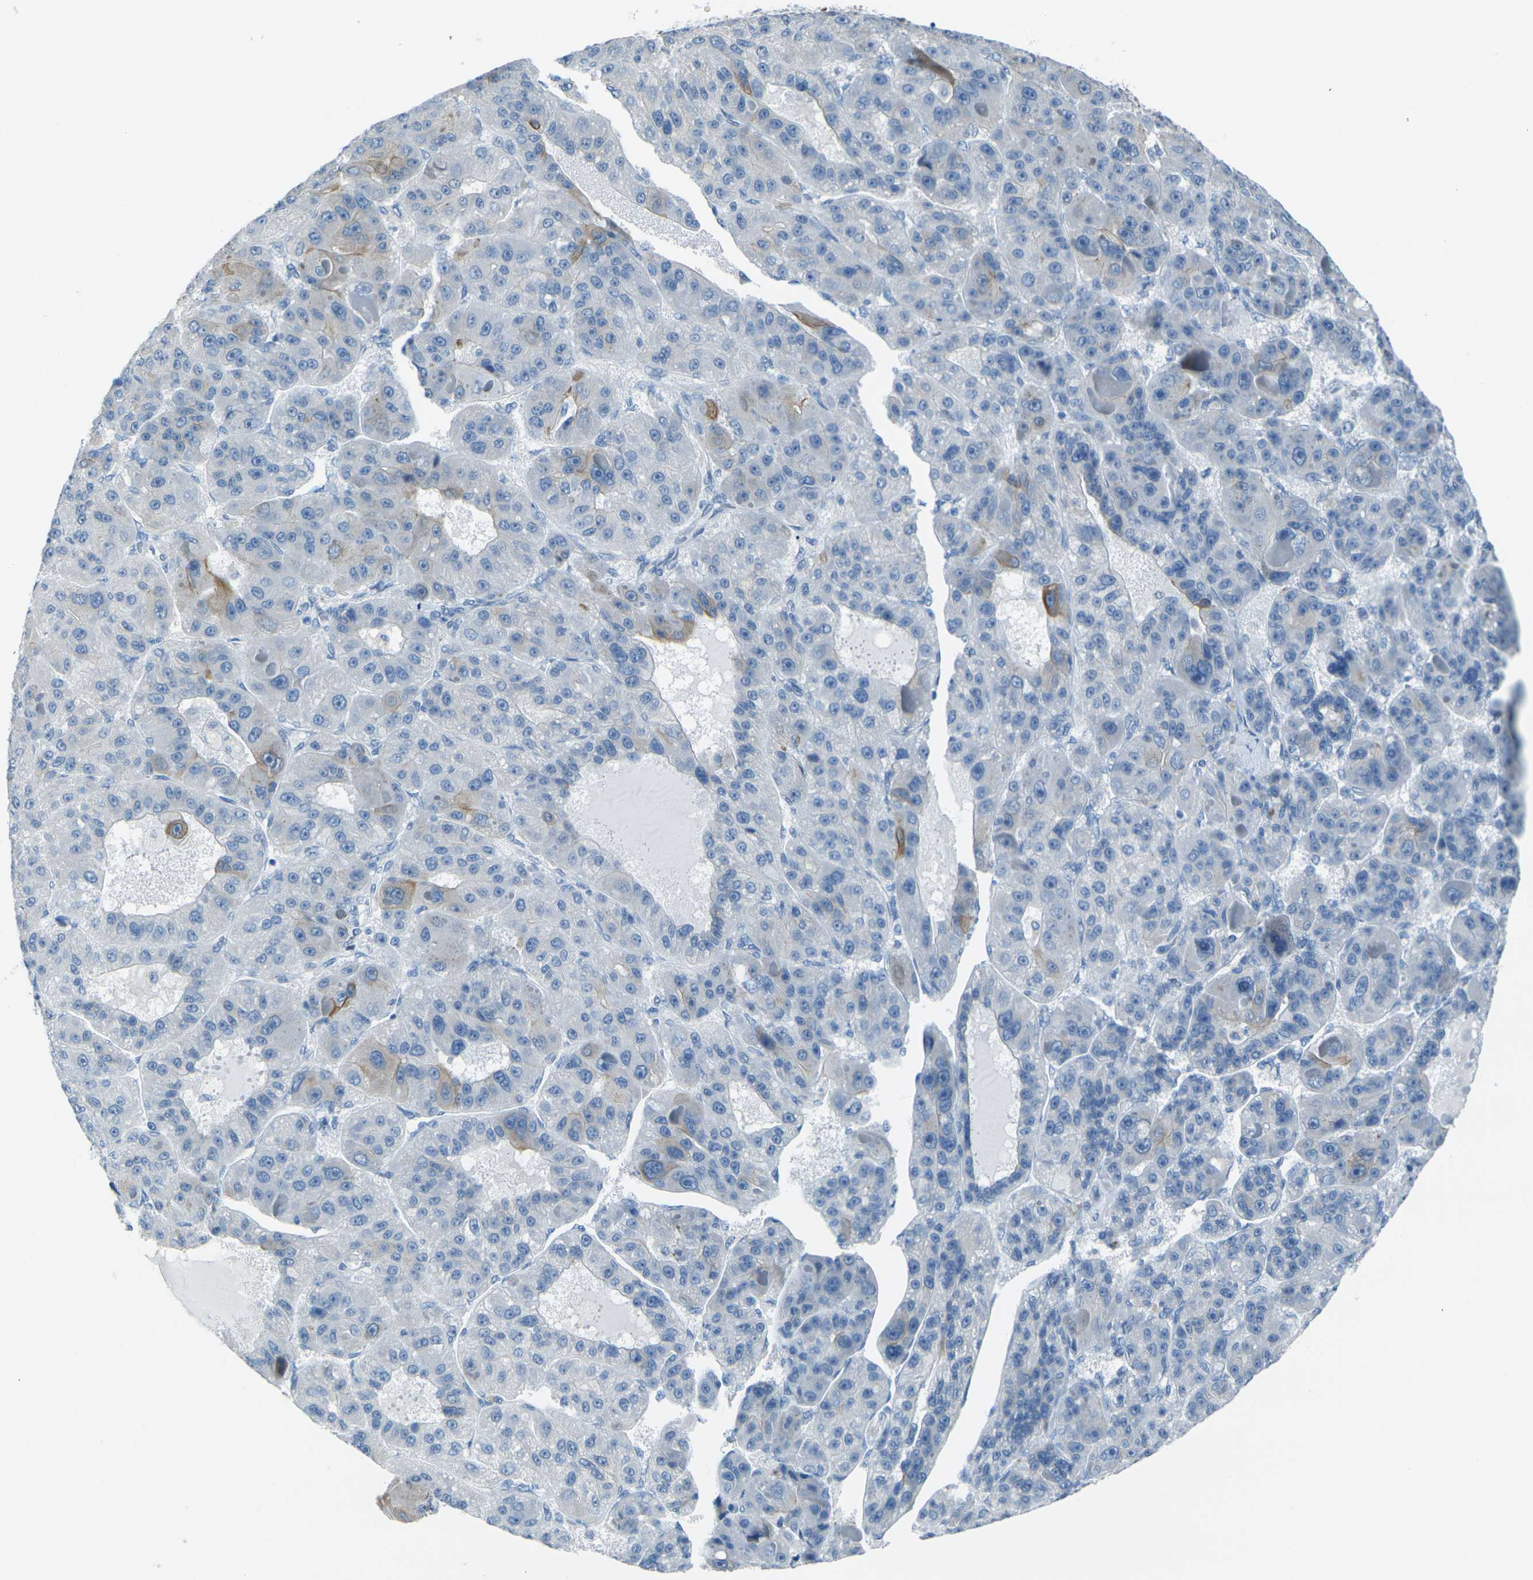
{"staining": {"intensity": "moderate", "quantity": "<25%", "location": "cytoplasmic/membranous"}, "tissue": "liver cancer", "cell_type": "Tumor cells", "image_type": "cancer", "snomed": [{"axis": "morphology", "description": "Carcinoma, Hepatocellular, NOS"}, {"axis": "topography", "description": "Liver"}], "caption": "IHC of liver cancer exhibits low levels of moderate cytoplasmic/membranous positivity in approximately <25% of tumor cells.", "gene": "ANKRD46", "patient": {"sex": "male", "age": 76}}